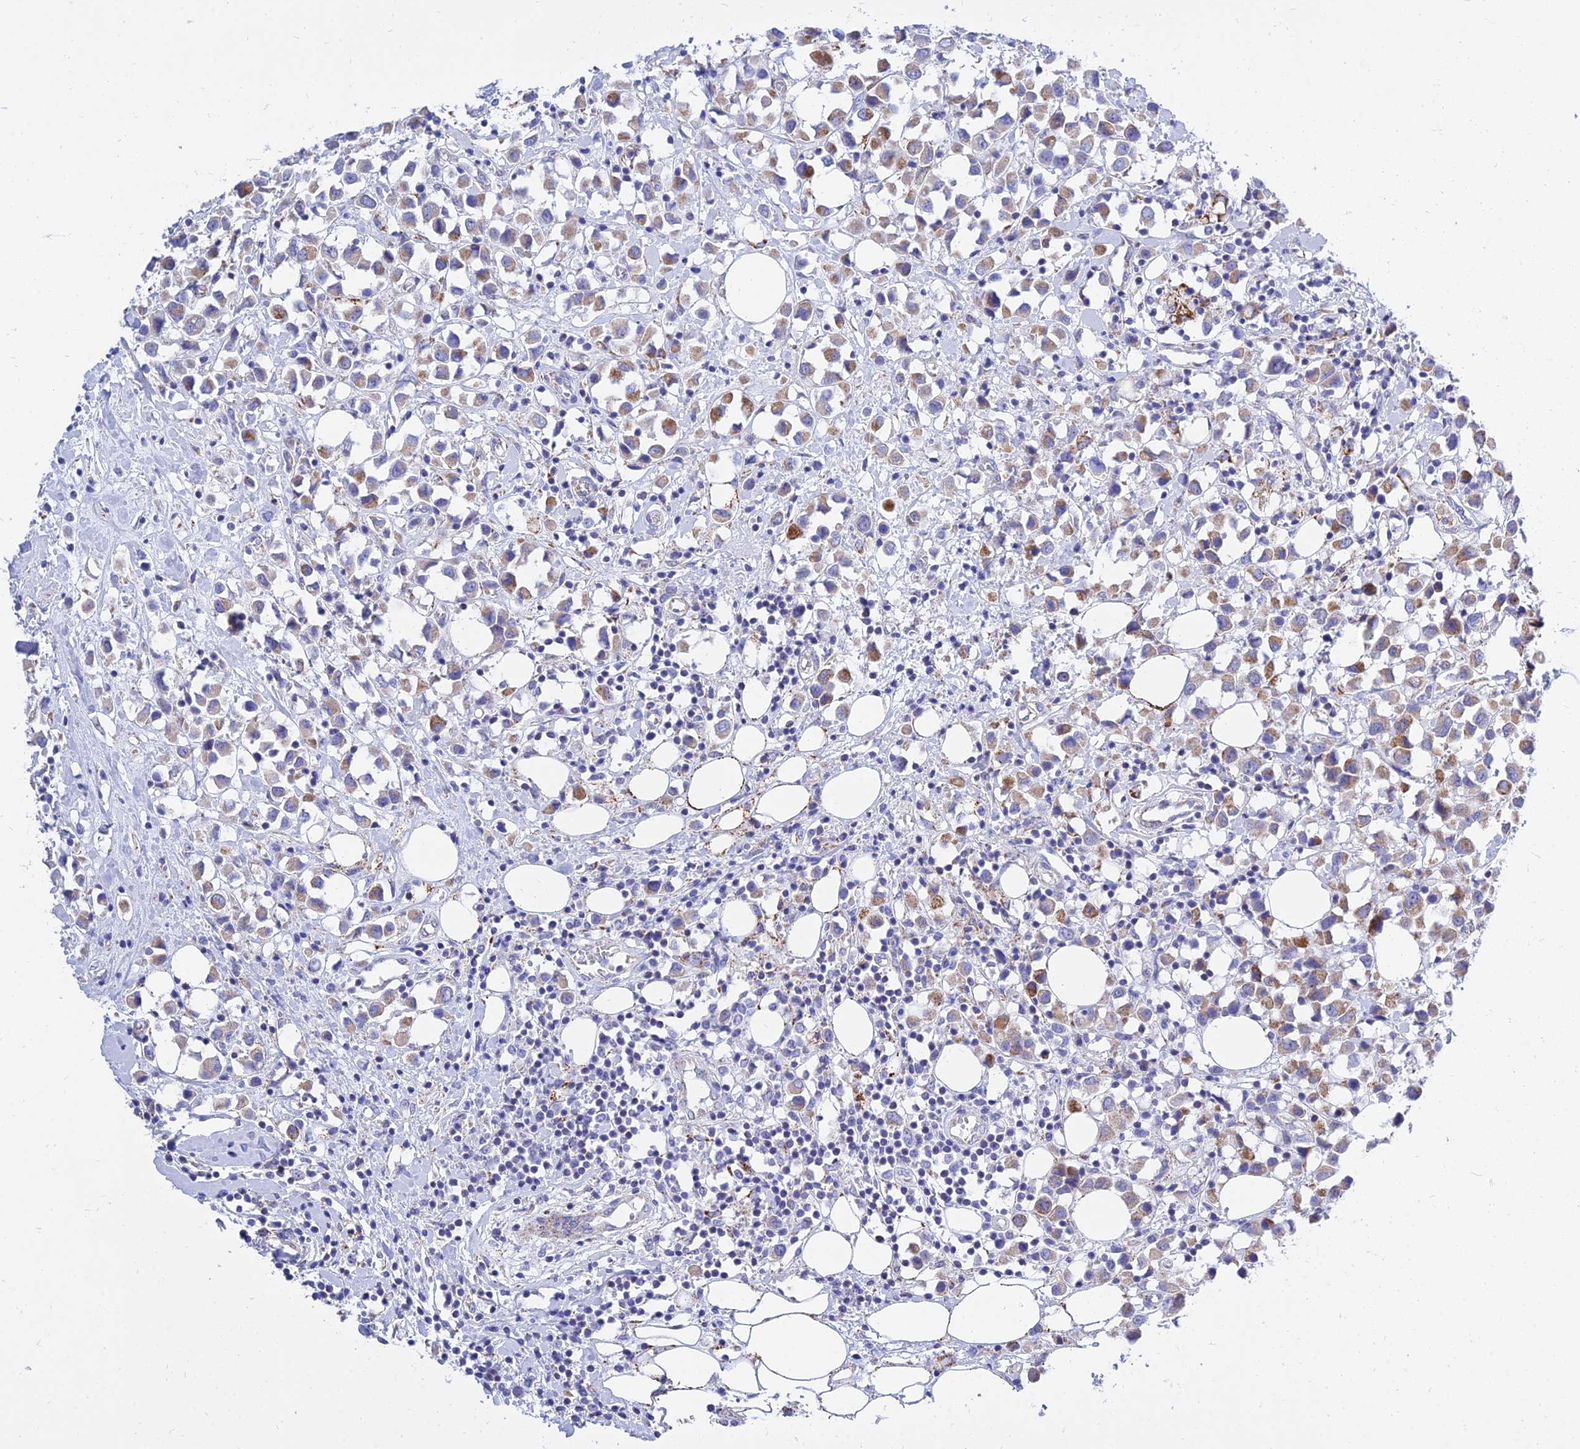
{"staining": {"intensity": "moderate", "quantity": "25%-75%", "location": "cytoplasmic/membranous"}, "tissue": "breast cancer", "cell_type": "Tumor cells", "image_type": "cancer", "snomed": [{"axis": "morphology", "description": "Duct carcinoma"}, {"axis": "topography", "description": "Breast"}], "caption": "High-magnification brightfield microscopy of breast cancer (invasive ductal carcinoma) stained with DAB (3,3'-diaminobenzidine) (brown) and counterstained with hematoxylin (blue). tumor cells exhibit moderate cytoplasmic/membranous expression is identified in approximately25%-75% of cells.", "gene": "PKN3", "patient": {"sex": "female", "age": 61}}